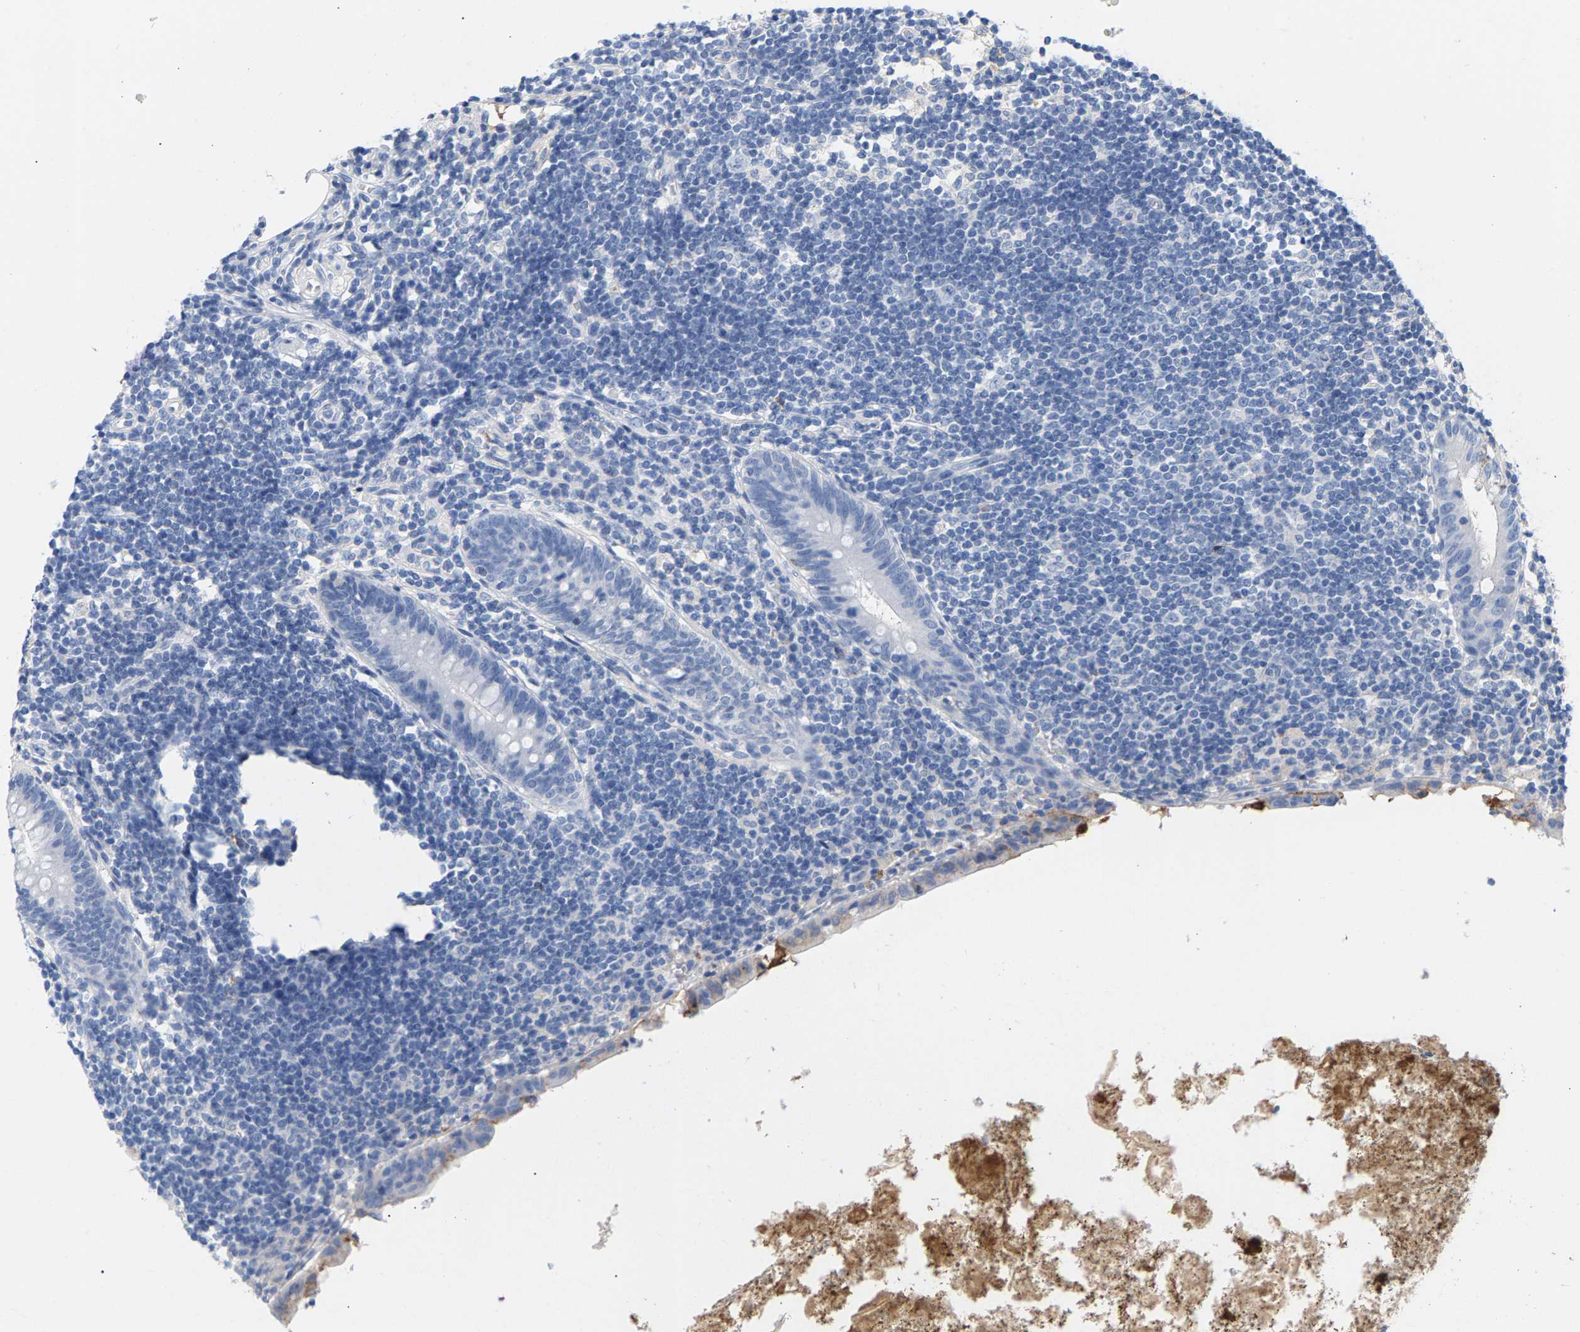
{"staining": {"intensity": "negative", "quantity": "none", "location": "none"}, "tissue": "appendix", "cell_type": "Glandular cells", "image_type": "normal", "snomed": [{"axis": "morphology", "description": "Normal tissue, NOS"}, {"axis": "topography", "description": "Appendix"}], "caption": "Image shows no protein expression in glandular cells of benign appendix.", "gene": "APOH", "patient": {"sex": "female", "age": 50}}